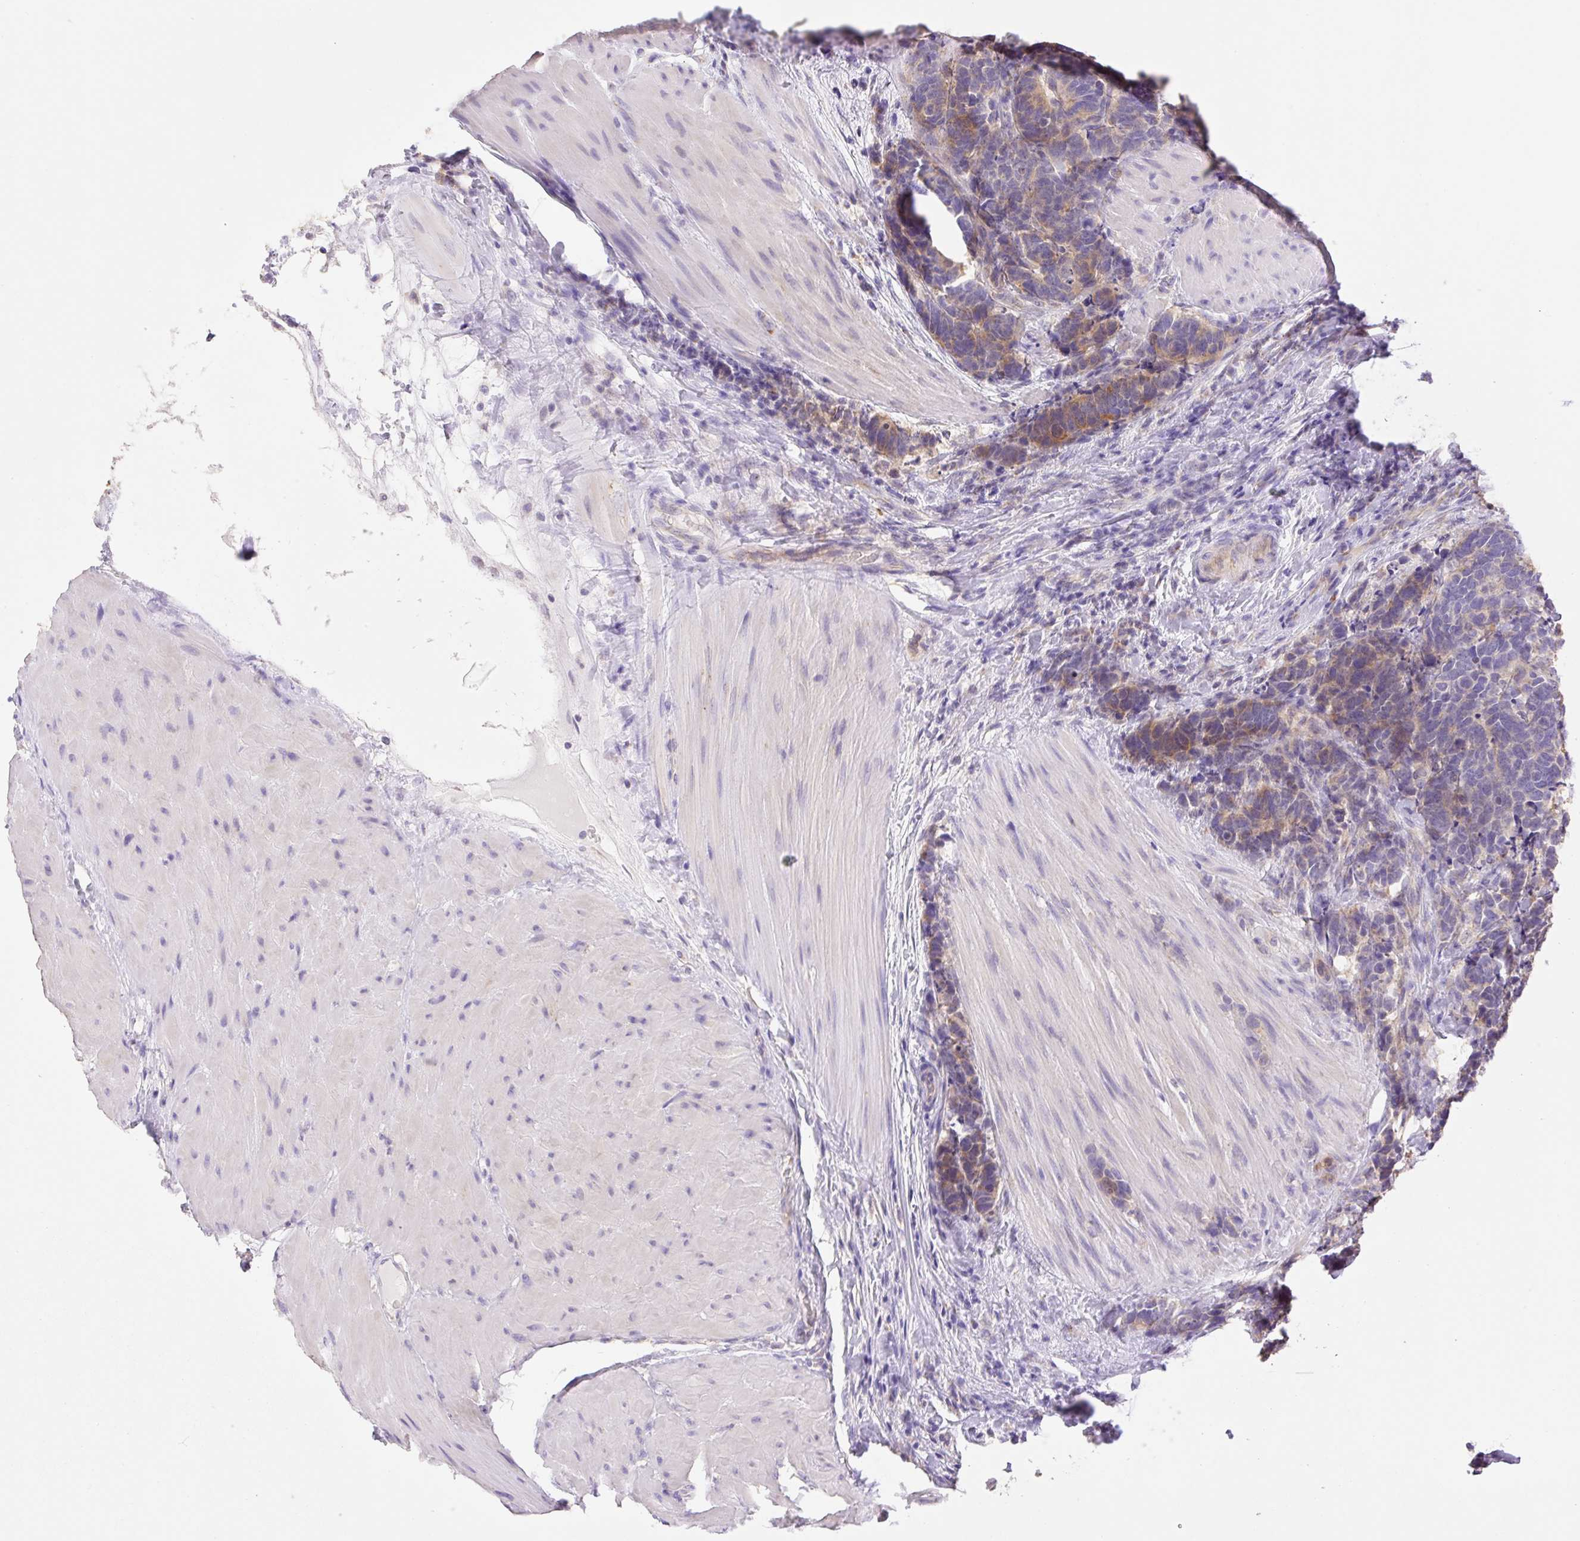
{"staining": {"intensity": "moderate", "quantity": "<25%", "location": "cytoplasmic/membranous"}, "tissue": "carcinoid", "cell_type": "Tumor cells", "image_type": "cancer", "snomed": [{"axis": "morphology", "description": "Carcinoma, NOS"}, {"axis": "morphology", "description": "Carcinoid, malignant, NOS"}, {"axis": "topography", "description": "Urinary bladder"}], "caption": "The image exhibits immunohistochemical staining of carcinoid. There is moderate cytoplasmic/membranous expression is seen in about <25% of tumor cells. (DAB IHC with brightfield microscopy, high magnification).", "gene": "COPZ2", "patient": {"sex": "male", "age": 57}}